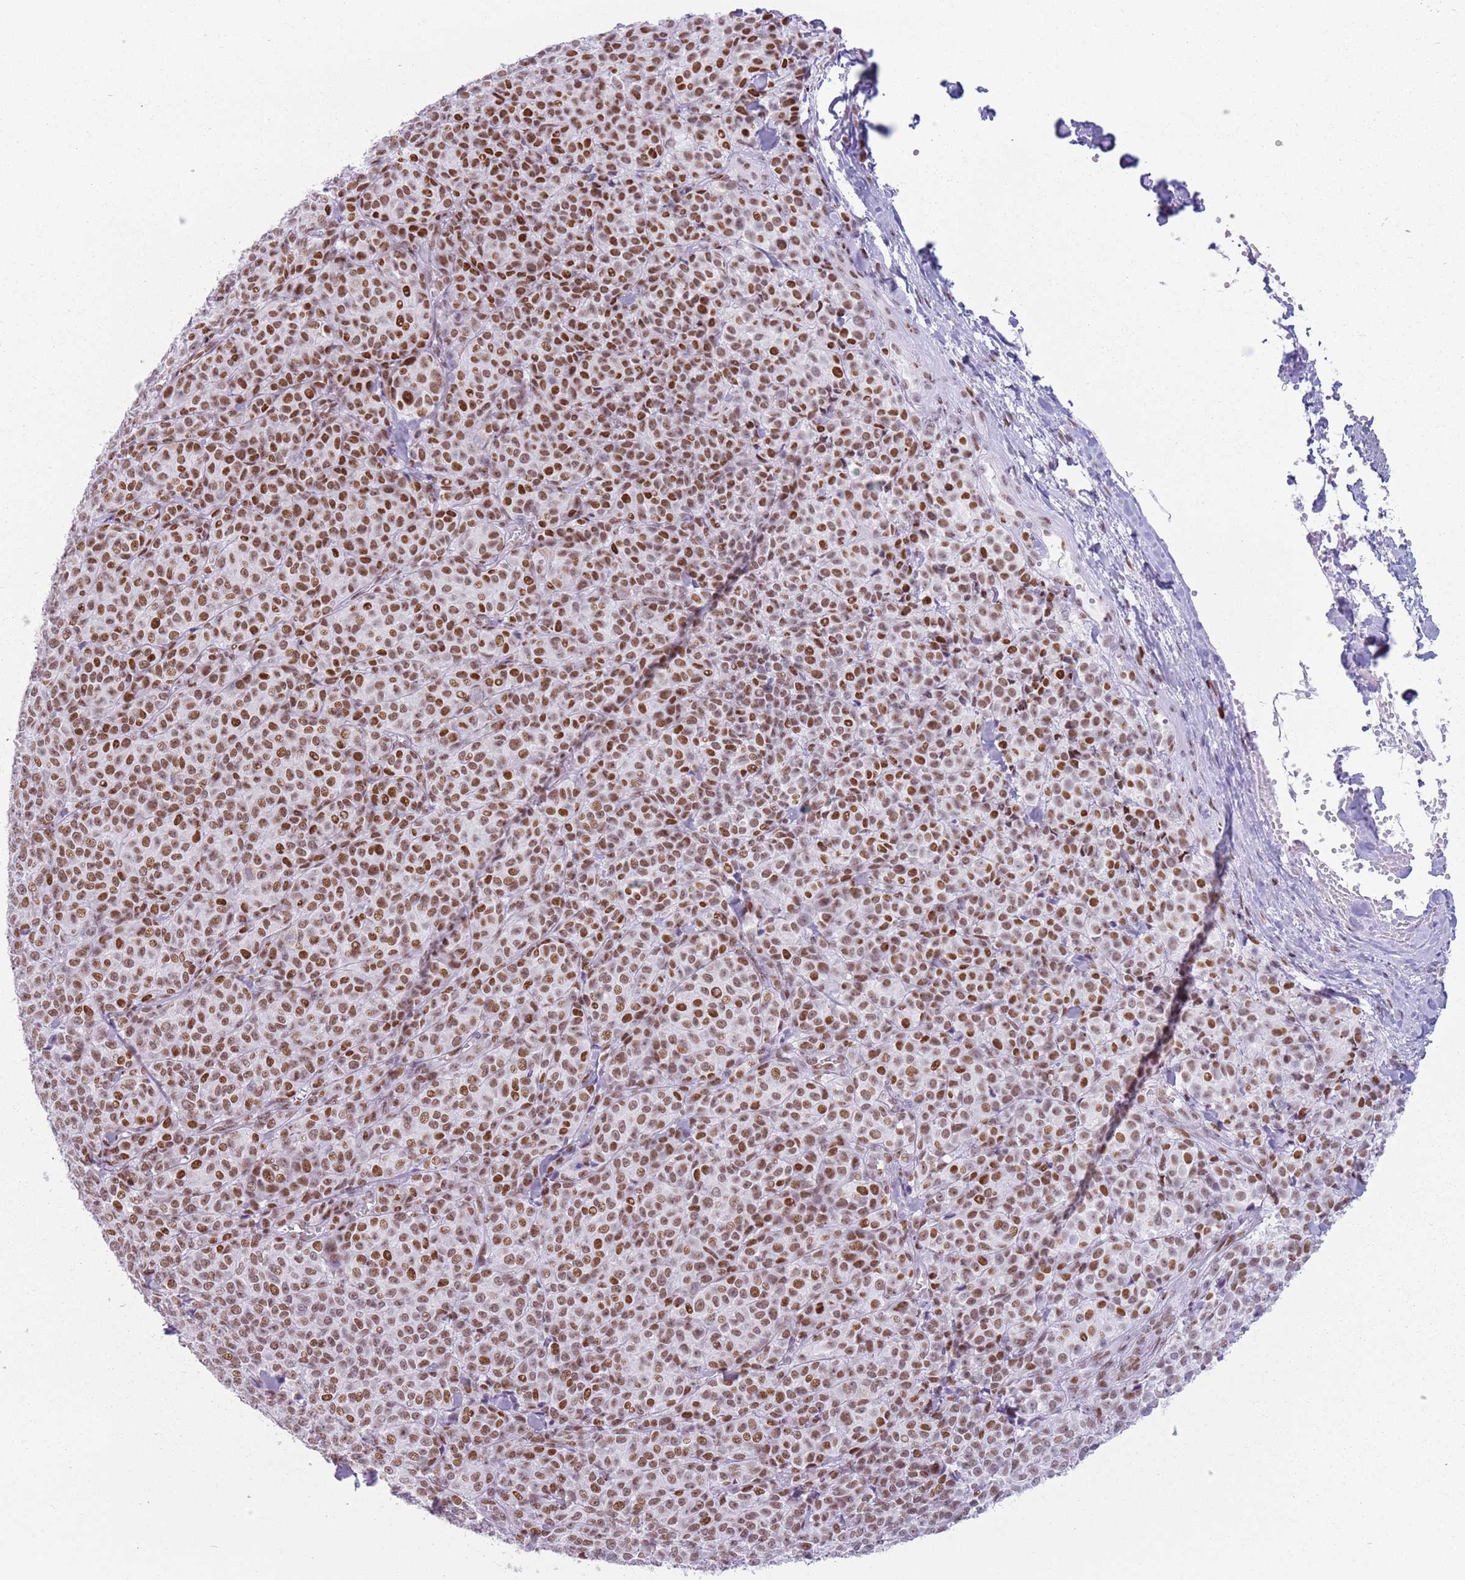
{"staining": {"intensity": "moderate", "quantity": ">75%", "location": "nuclear"}, "tissue": "melanoma", "cell_type": "Tumor cells", "image_type": "cancer", "snomed": [{"axis": "morphology", "description": "Normal tissue, NOS"}, {"axis": "morphology", "description": "Malignant melanoma, NOS"}, {"axis": "topography", "description": "Skin"}], "caption": "Human malignant melanoma stained for a protein (brown) displays moderate nuclear positive expression in about >75% of tumor cells.", "gene": "FAM104B", "patient": {"sex": "female", "age": 34}}